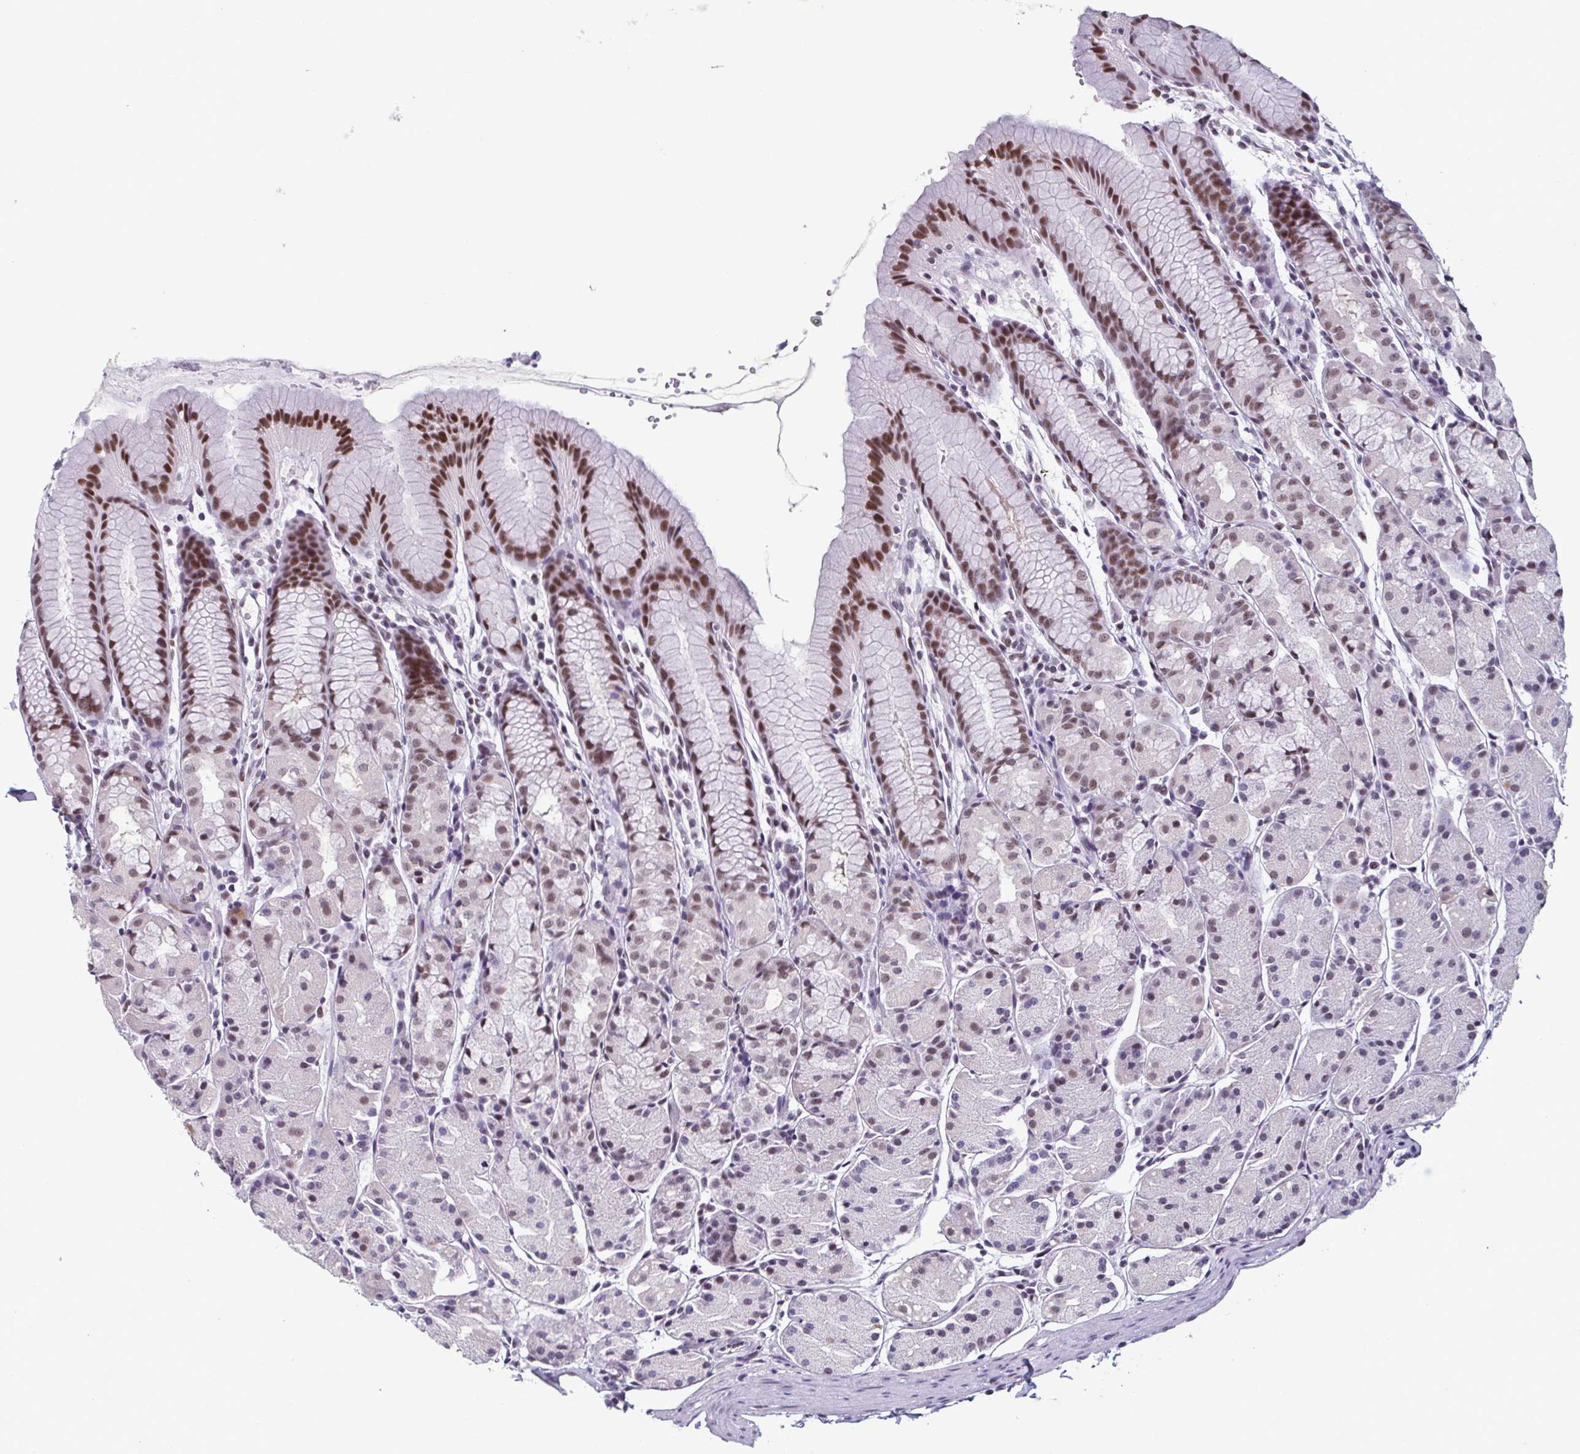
{"staining": {"intensity": "moderate", "quantity": ">75%", "location": "nuclear"}, "tissue": "stomach", "cell_type": "Glandular cells", "image_type": "normal", "snomed": [{"axis": "morphology", "description": "Normal tissue, NOS"}, {"axis": "topography", "description": "Stomach, upper"}], "caption": "Moderate nuclear positivity is seen in about >75% of glandular cells in unremarkable stomach. (IHC, brightfield microscopy, high magnification).", "gene": "RBM7", "patient": {"sex": "male", "age": 47}}